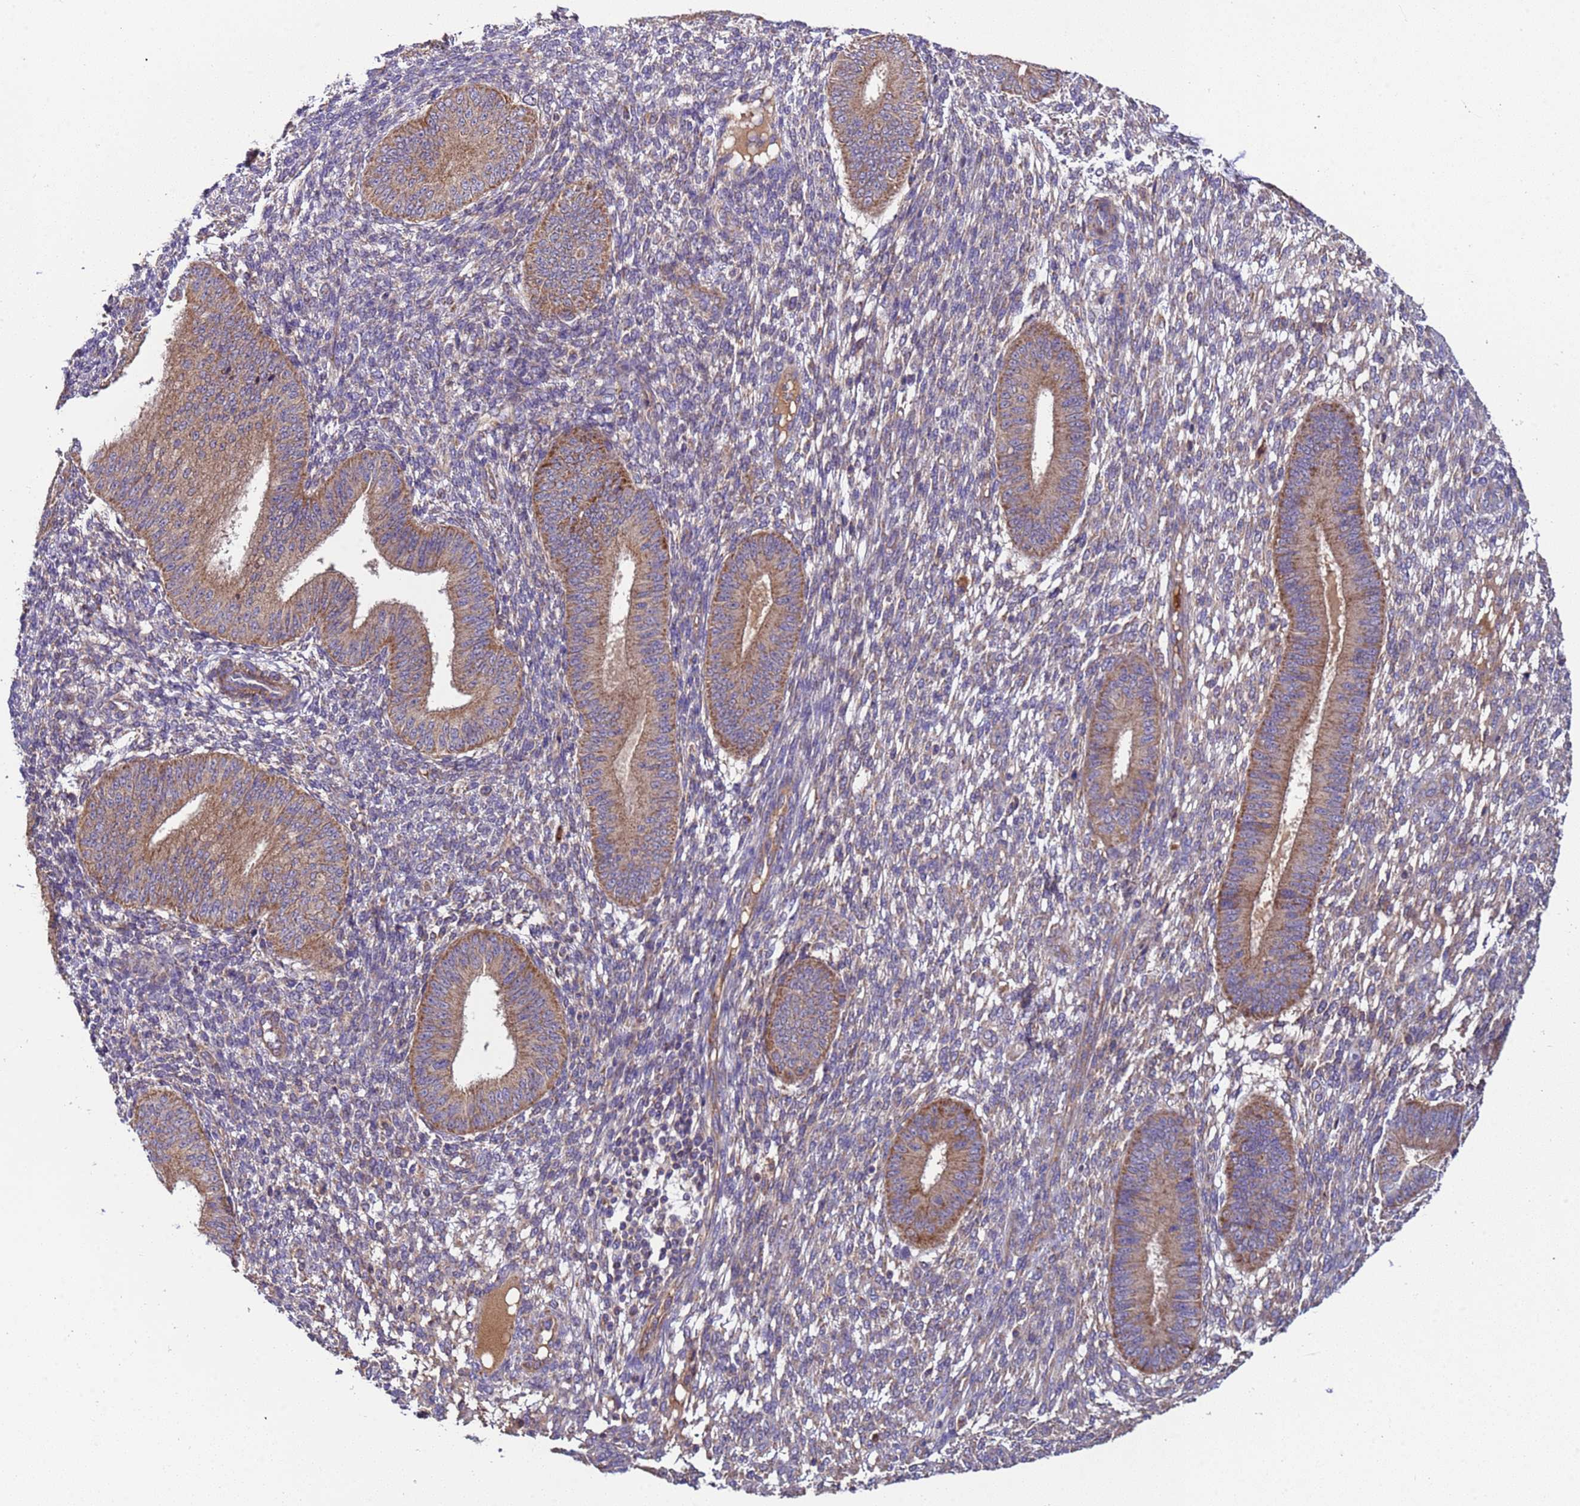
{"staining": {"intensity": "negative", "quantity": "none", "location": "none"}, "tissue": "endometrium", "cell_type": "Cells in endometrial stroma", "image_type": "normal", "snomed": [{"axis": "morphology", "description": "Normal tissue, NOS"}, {"axis": "topography", "description": "Endometrium"}], "caption": "IHC image of unremarkable endometrium: endometrium stained with DAB demonstrates no significant protein expression in cells in endometrial stroma.", "gene": "TMEM126A", "patient": {"sex": "female", "age": 49}}